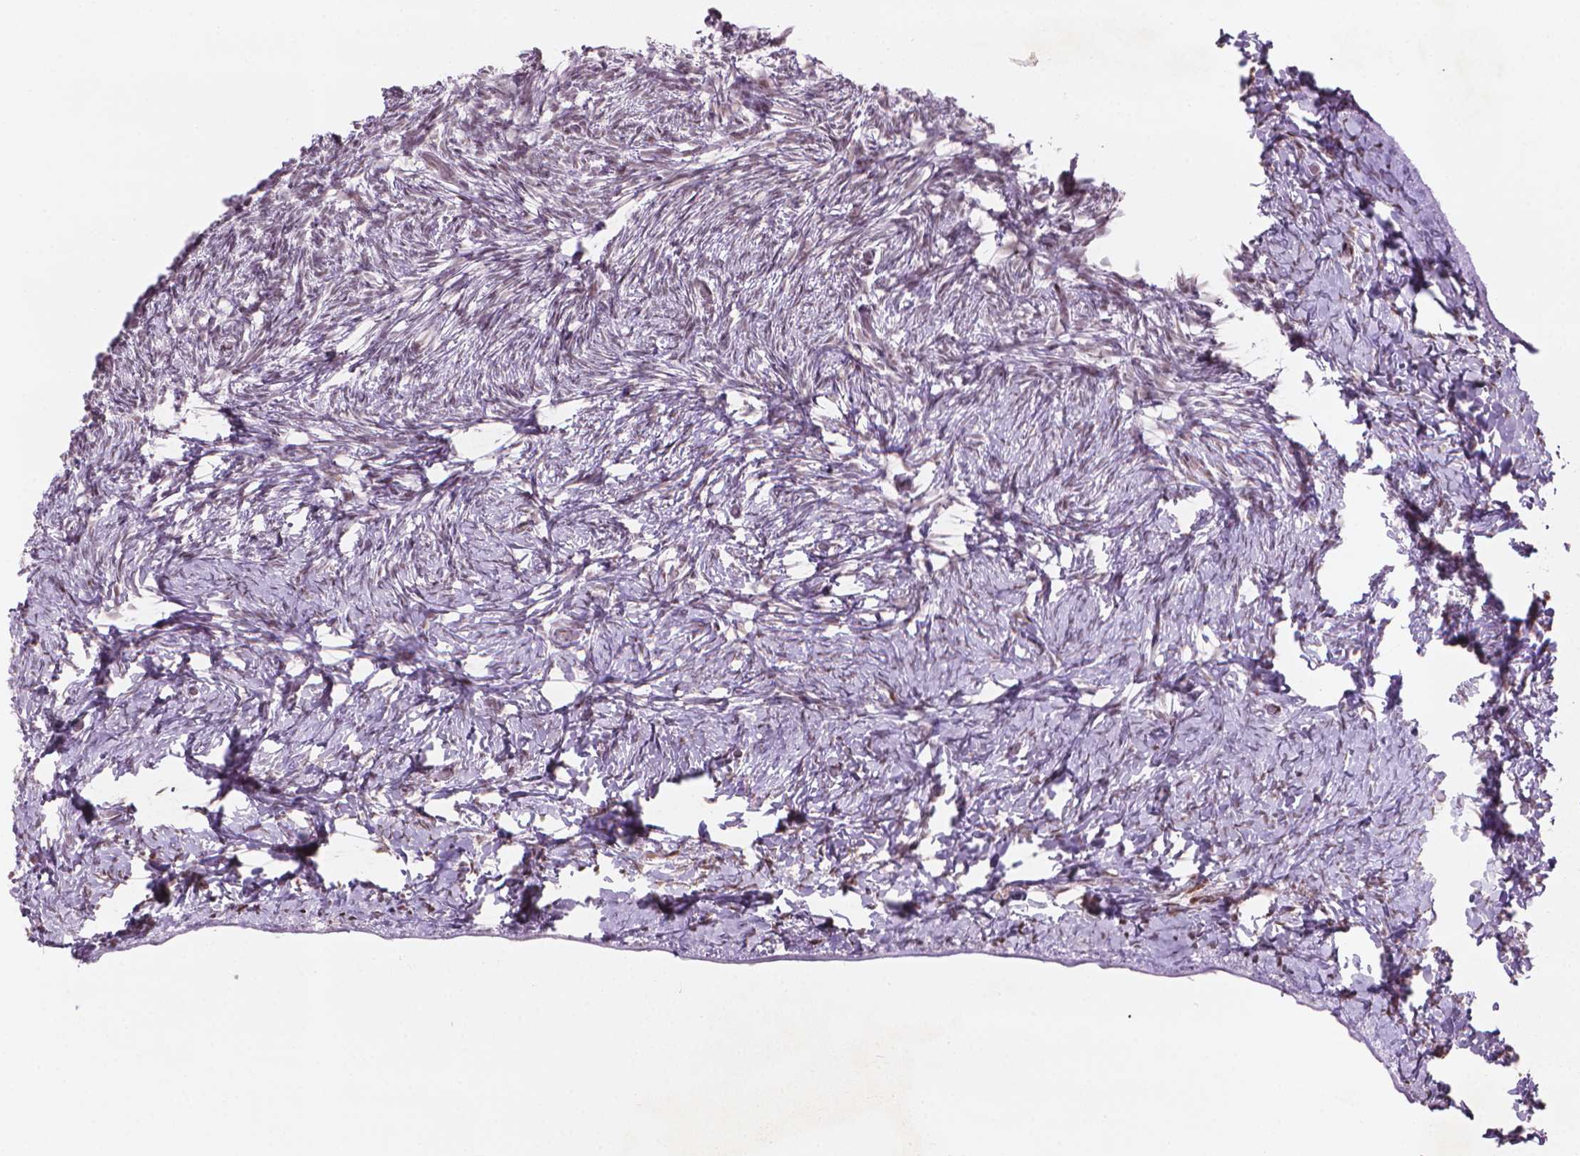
{"staining": {"intensity": "moderate", "quantity": "<25%", "location": "nuclear"}, "tissue": "ovary", "cell_type": "Ovarian stroma cells", "image_type": "normal", "snomed": [{"axis": "morphology", "description": "Normal tissue, NOS"}, {"axis": "topography", "description": "Ovary"}], "caption": "Immunohistochemistry (IHC) histopathology image of benign ovary: human ovary stained using immunohistochemistry shows low levels of moderate protein expression localized specifically in the nuclear of ovarian stroma cells, appearing as a nuclear brown color.", "gene": "HES7", "patient": {"sex": "female", "age": 39}}